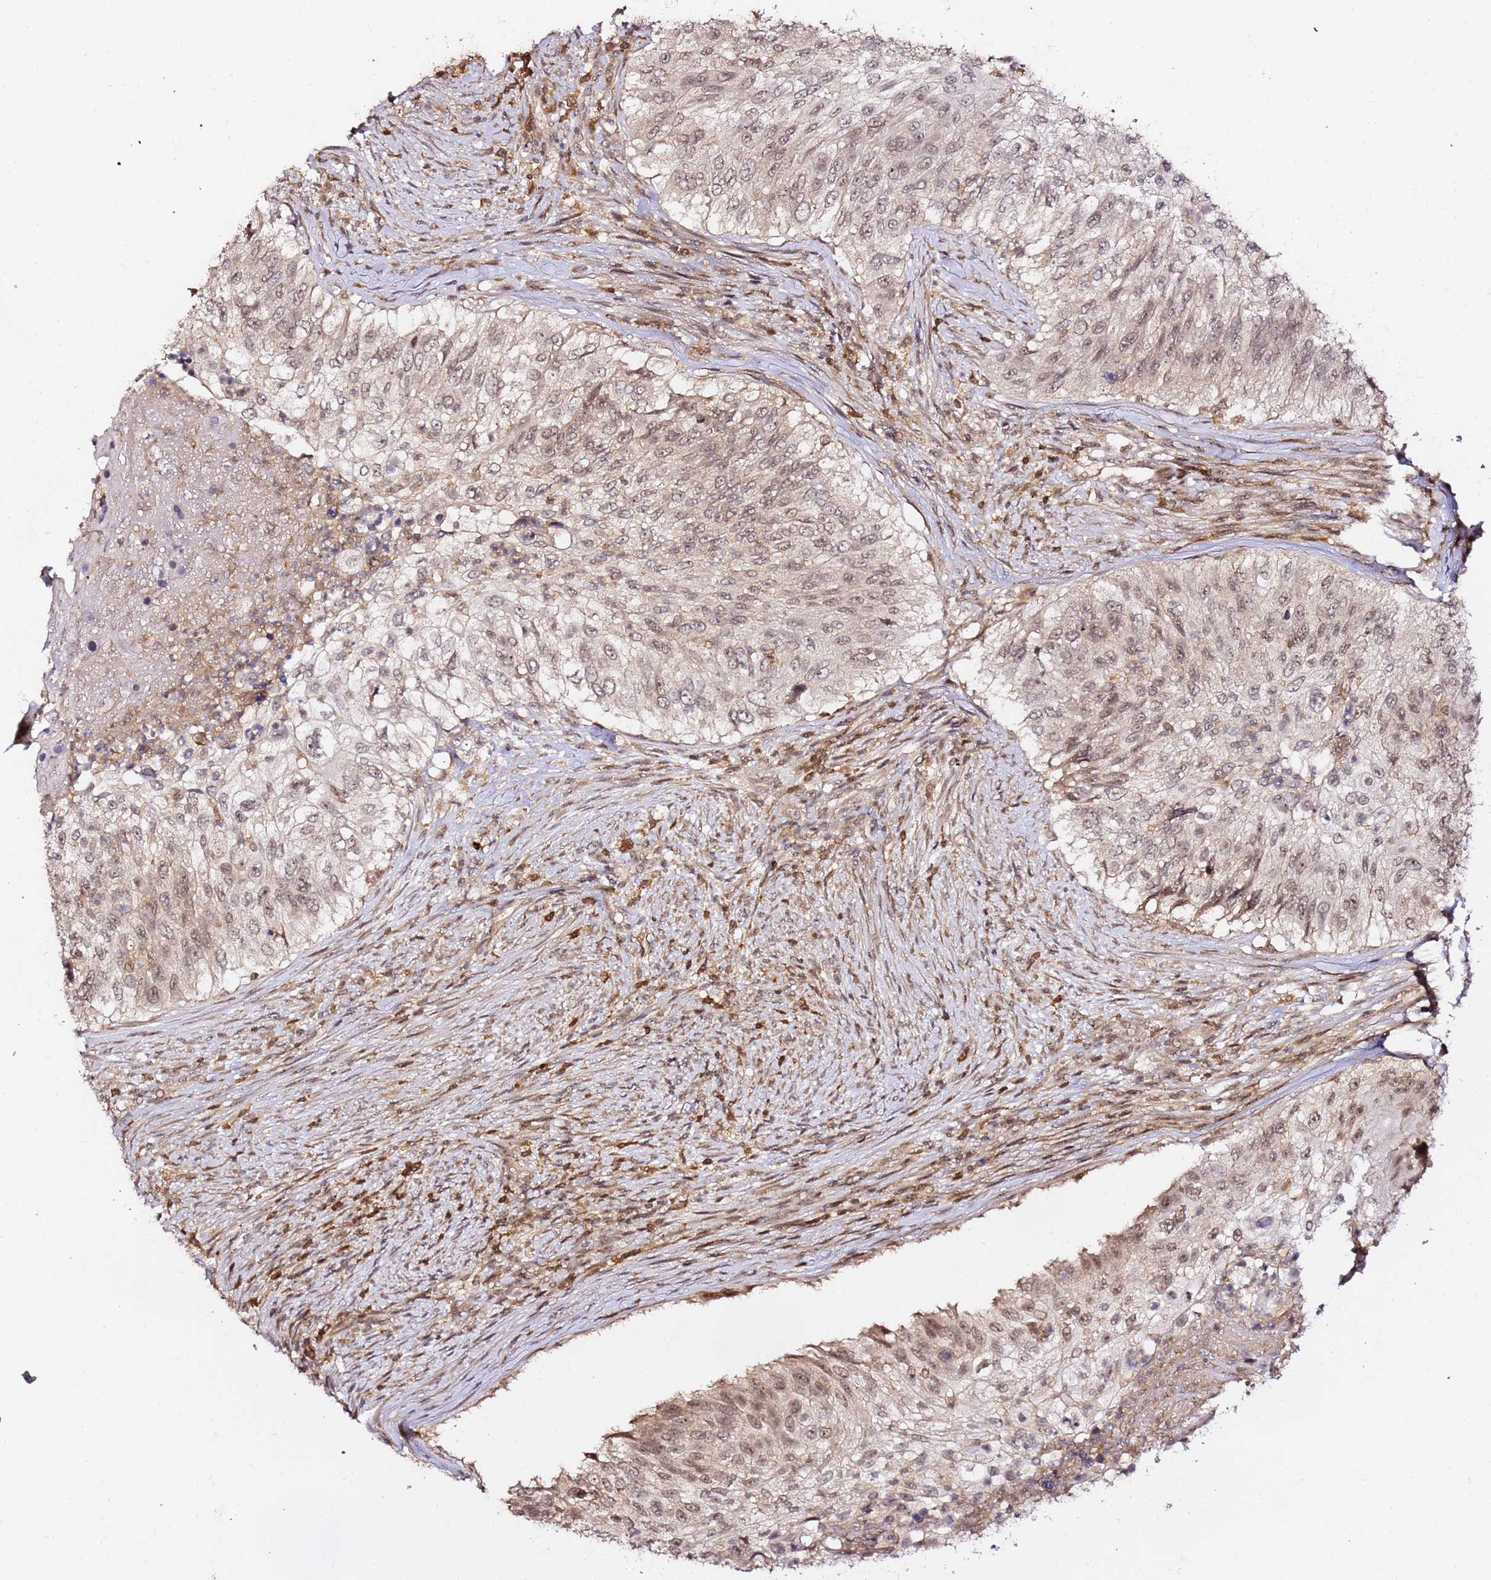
{"staining": {"intensity": "moderate", "quantity": "25%-75%", "location": "nuclear"}, "tissue": "urothelial cancer", "cell_type": "Tumor cells", "image_type": "cancer", "snomed": [{"axis": "morphology", "description": "Urothelial carcinoma, High grade"}, {"axis": "topography", "description": "Urinary bladder"}], "caption": "High-grade urothelial carcinoma tissue demonstrates moderate nuclear staining in about 25%-75% of tumor cells, visualized by immunohistochemistry.", "gene": "OR5V1", "patient": {"sex": "female", "age": 60}}